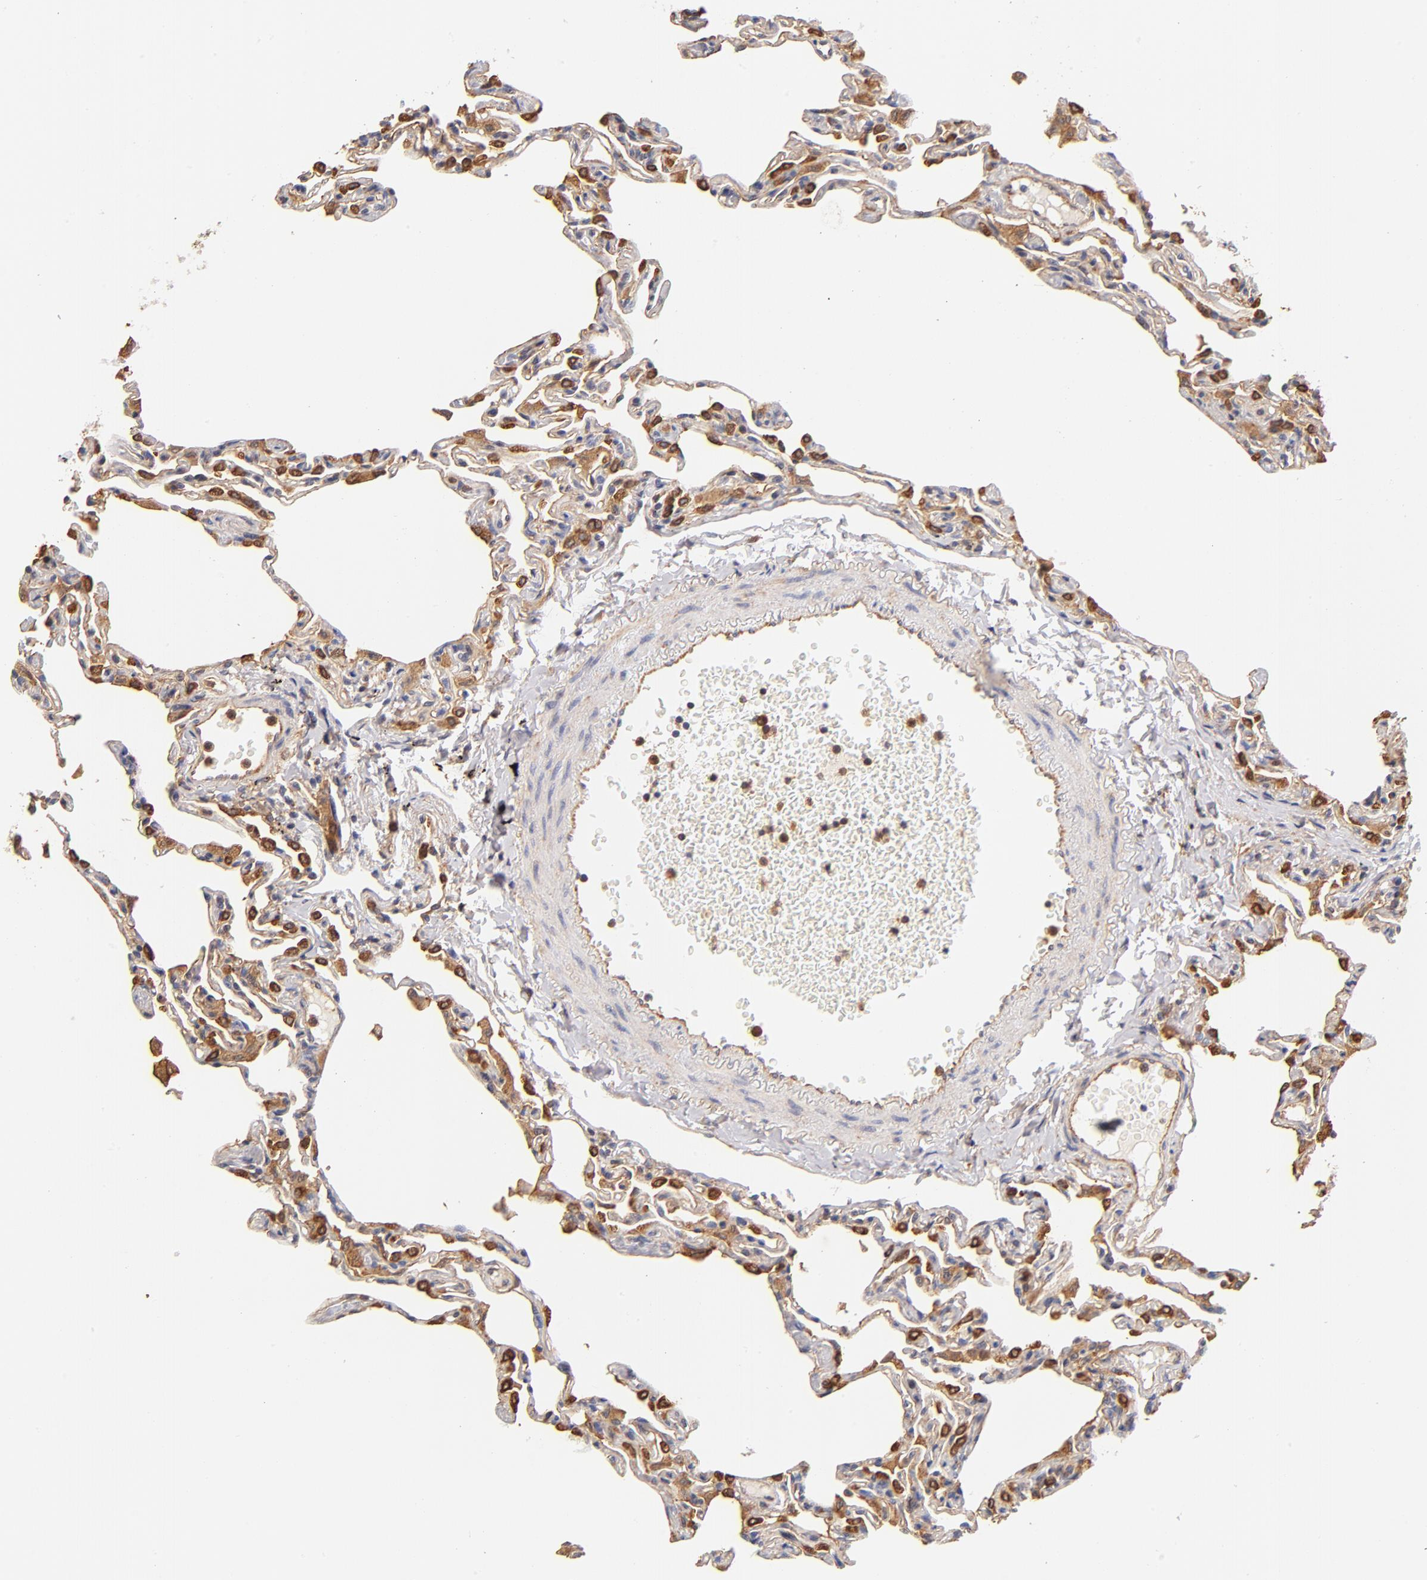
{"staining": {"intensity": "weak", "quantity": "25%-75%", "location": "cytoplasmic/membranous"}, "tissue": "lung", "cell_type": "Alveolar cells", "image_type": "normal", "snomed": [{"axis": "morphology", "description": "Normal tissue, NOS"}, {"axis": "topography", "description": "Lung"}], "caption": "Immunohistochemical staining of benign human lung reveals weak cytoplasmic/membranous protein positivity in approximately 25%-75% of alveolar cells.", "gene": "FCMR", "patient": {"sex": "female", "age": 49}}